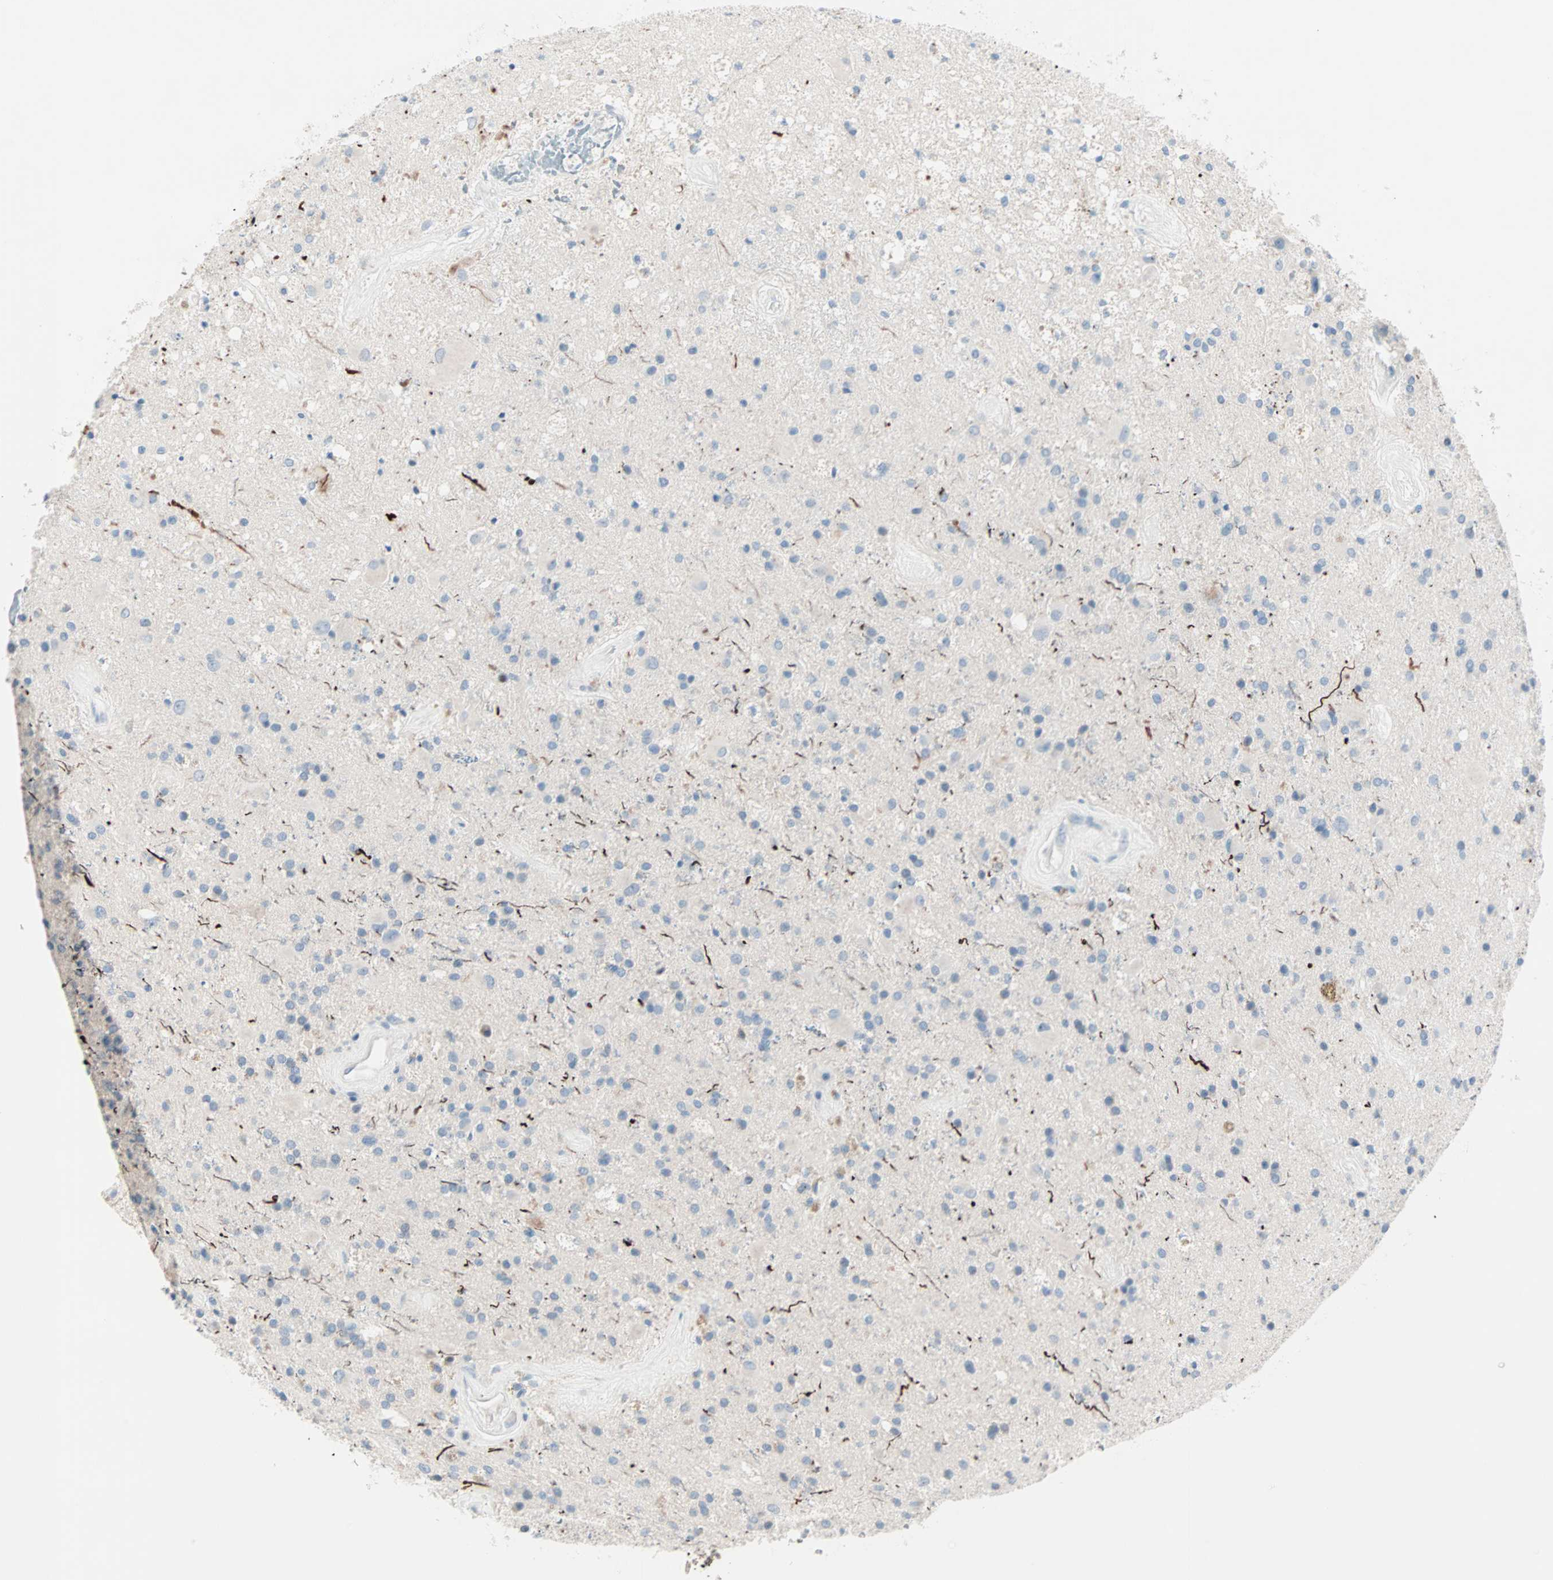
{"staining": {"intensity": "negative", "quantity": "none", "location": "none"}, "tissue": "glioma", "cell_type": "Tumor cells", "image_type": "cancer", "snomed": [{"axis": "morphology", "description": "Glioma, malignant, Low grade"}, {"axis": "topography", "description": "Brain"}], "caption": "IHC photomicrograph of neoplastic tissue: low-grade glioma (malignant) stained with DAB demonstrates no significant protein positivity in tumor cells.", "gene": "NEFH", "patient": {"sex": "male", "age": 58}}